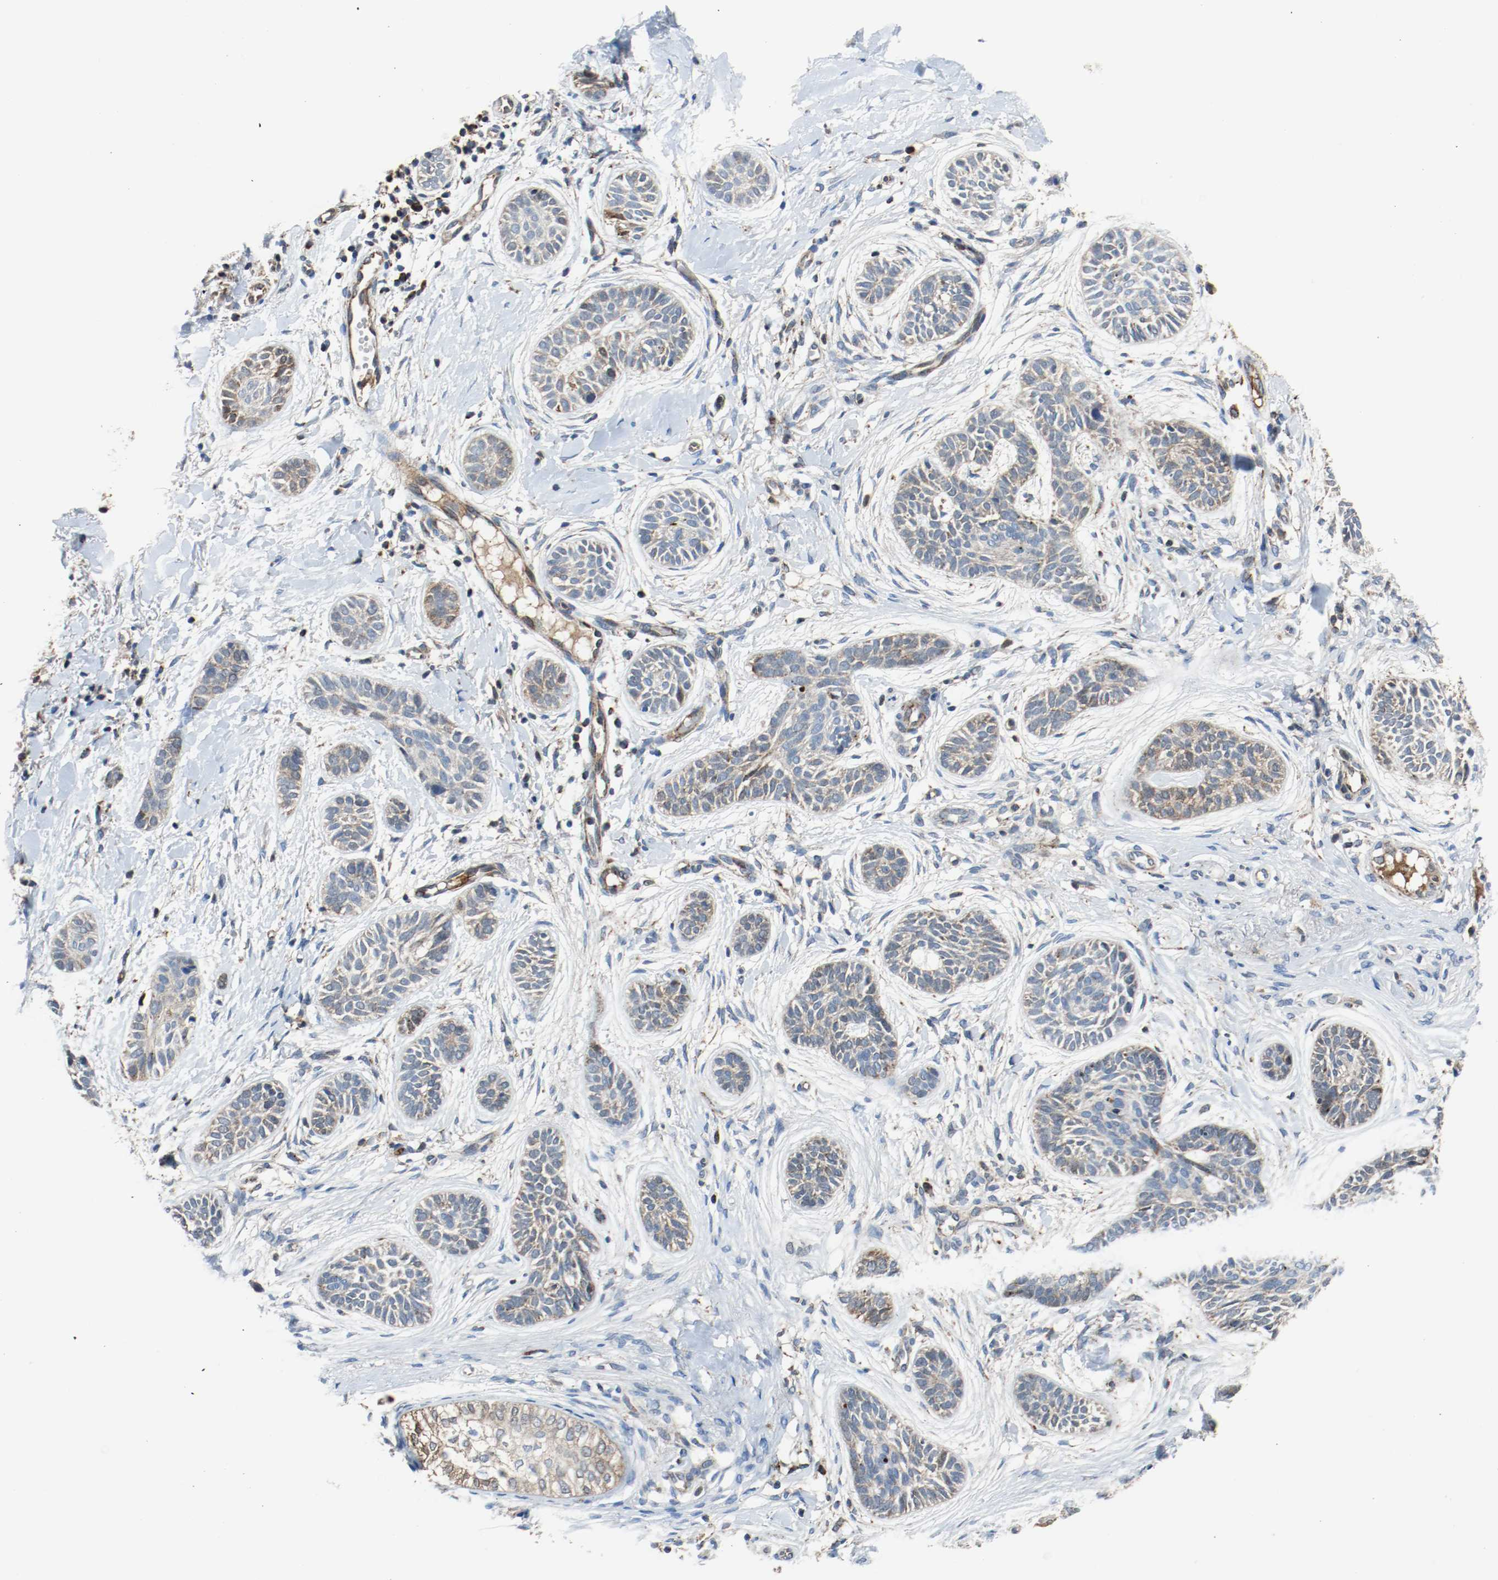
{"staining": {"intensity": "weak", "quantity": ">75%", "location": "cytoplasmic/membranous"}, "tissue": "skin cancer", "cell_type": "Tumor cells", "image_type": "cancer", "snomed": [{"axis": "morphology", "description": "Normal tissue, NOS"}, {"axis": "morphology", "description": "Basal cell carcinoma"}, {"axis": "topography", "description": "Skin"}], "caption": "Immunohistochemical staining of skin cancer demonstrates weak cytoplasmic/membranous protein expression in approximately >75% of tumor cells.", "gene": "TXNRD1", "patient": {"sex": "male", "age": 63}}